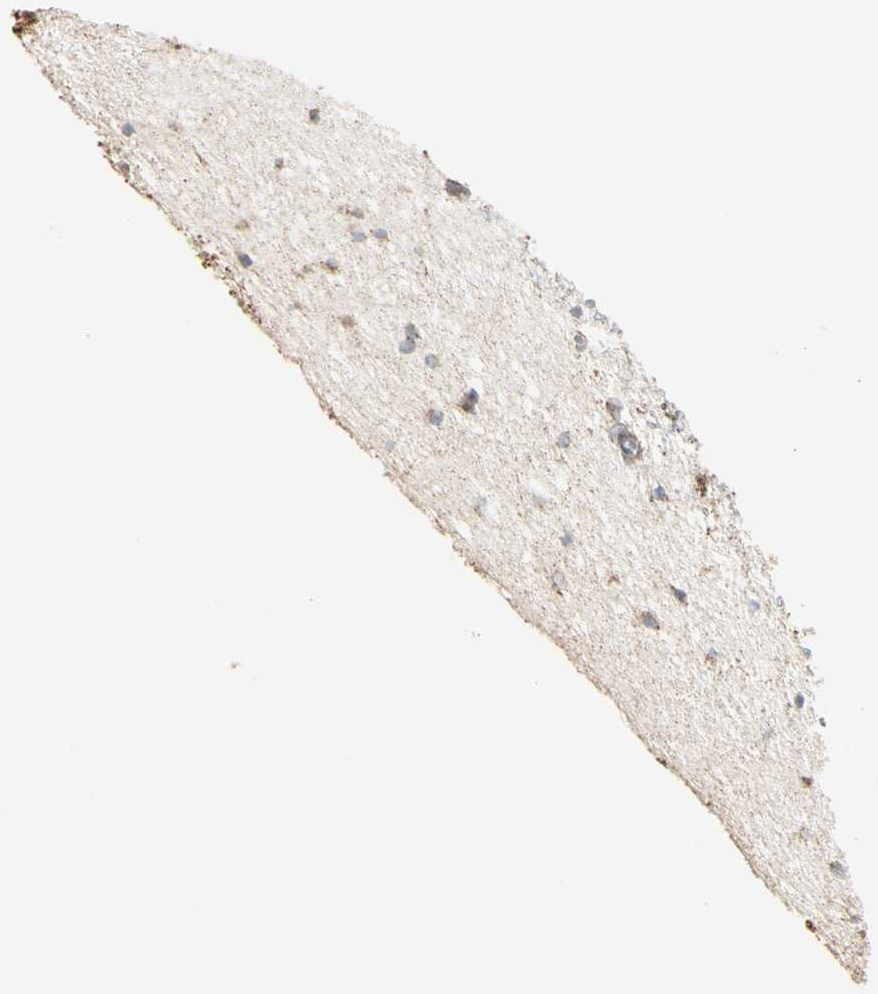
{"staining": {"intensity": "moderate", "quantity": "25%-75%", "location": "cytoplasmic/membranous"}, "tissue": "caudate", "cell_type": "Glial cells", "image_type": "normal", "snomed": [{"axis": "morphology", "description": "Normal tissue, NOS"}, {"axis": "topography", "description": "Lateral ventricle wall"}], "caption": "Immunohistochemistry (IHC) (DAB (3,3'-diaminobenzidine)) staining of normal human caudate demonstrates moderate cytoplasmic/membranous protein positivity in approximately 25%-75% of glial cells.", "gene": "IP6K2", "patient": {"sex": "male", "age": 45}}